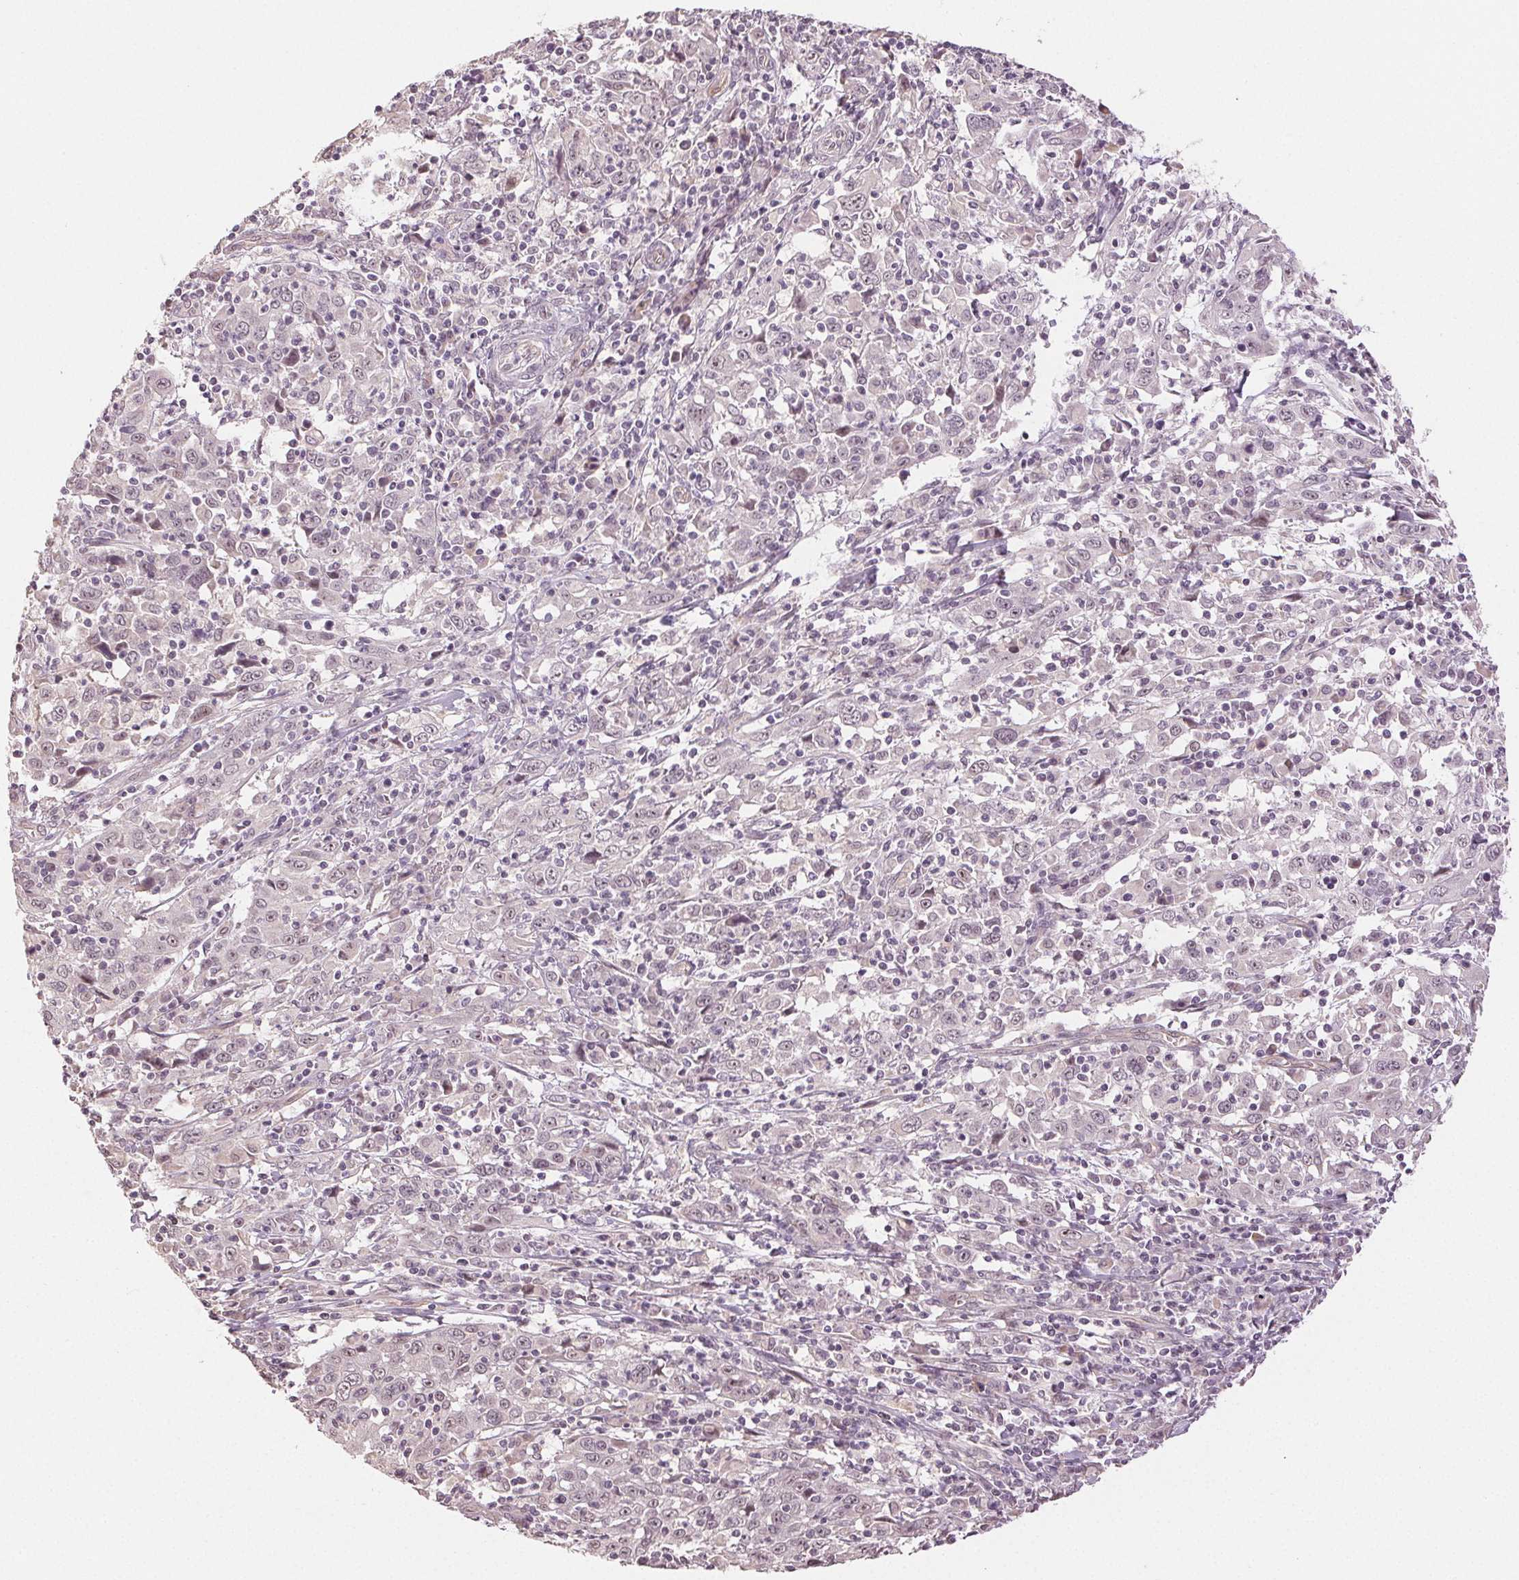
{"staining": {"intensity": "negative", "quantity": "none", "location": "none"}, "tissue": "cervical cancer", "cell_type": "Tumor cells", "image_type": "cancer", "snomed": [{"axis": "morphology", "description": "Squamous cell carcinoma, NOS"}, {"axis": "topography", "description": "Cervix"}], "caption": "This is an IHC photomicrograph of human cervical cancer. There is no positivity in tumor cells.", "gene": "PLCB1", "patient": {"sex": "female", "age": 46}}